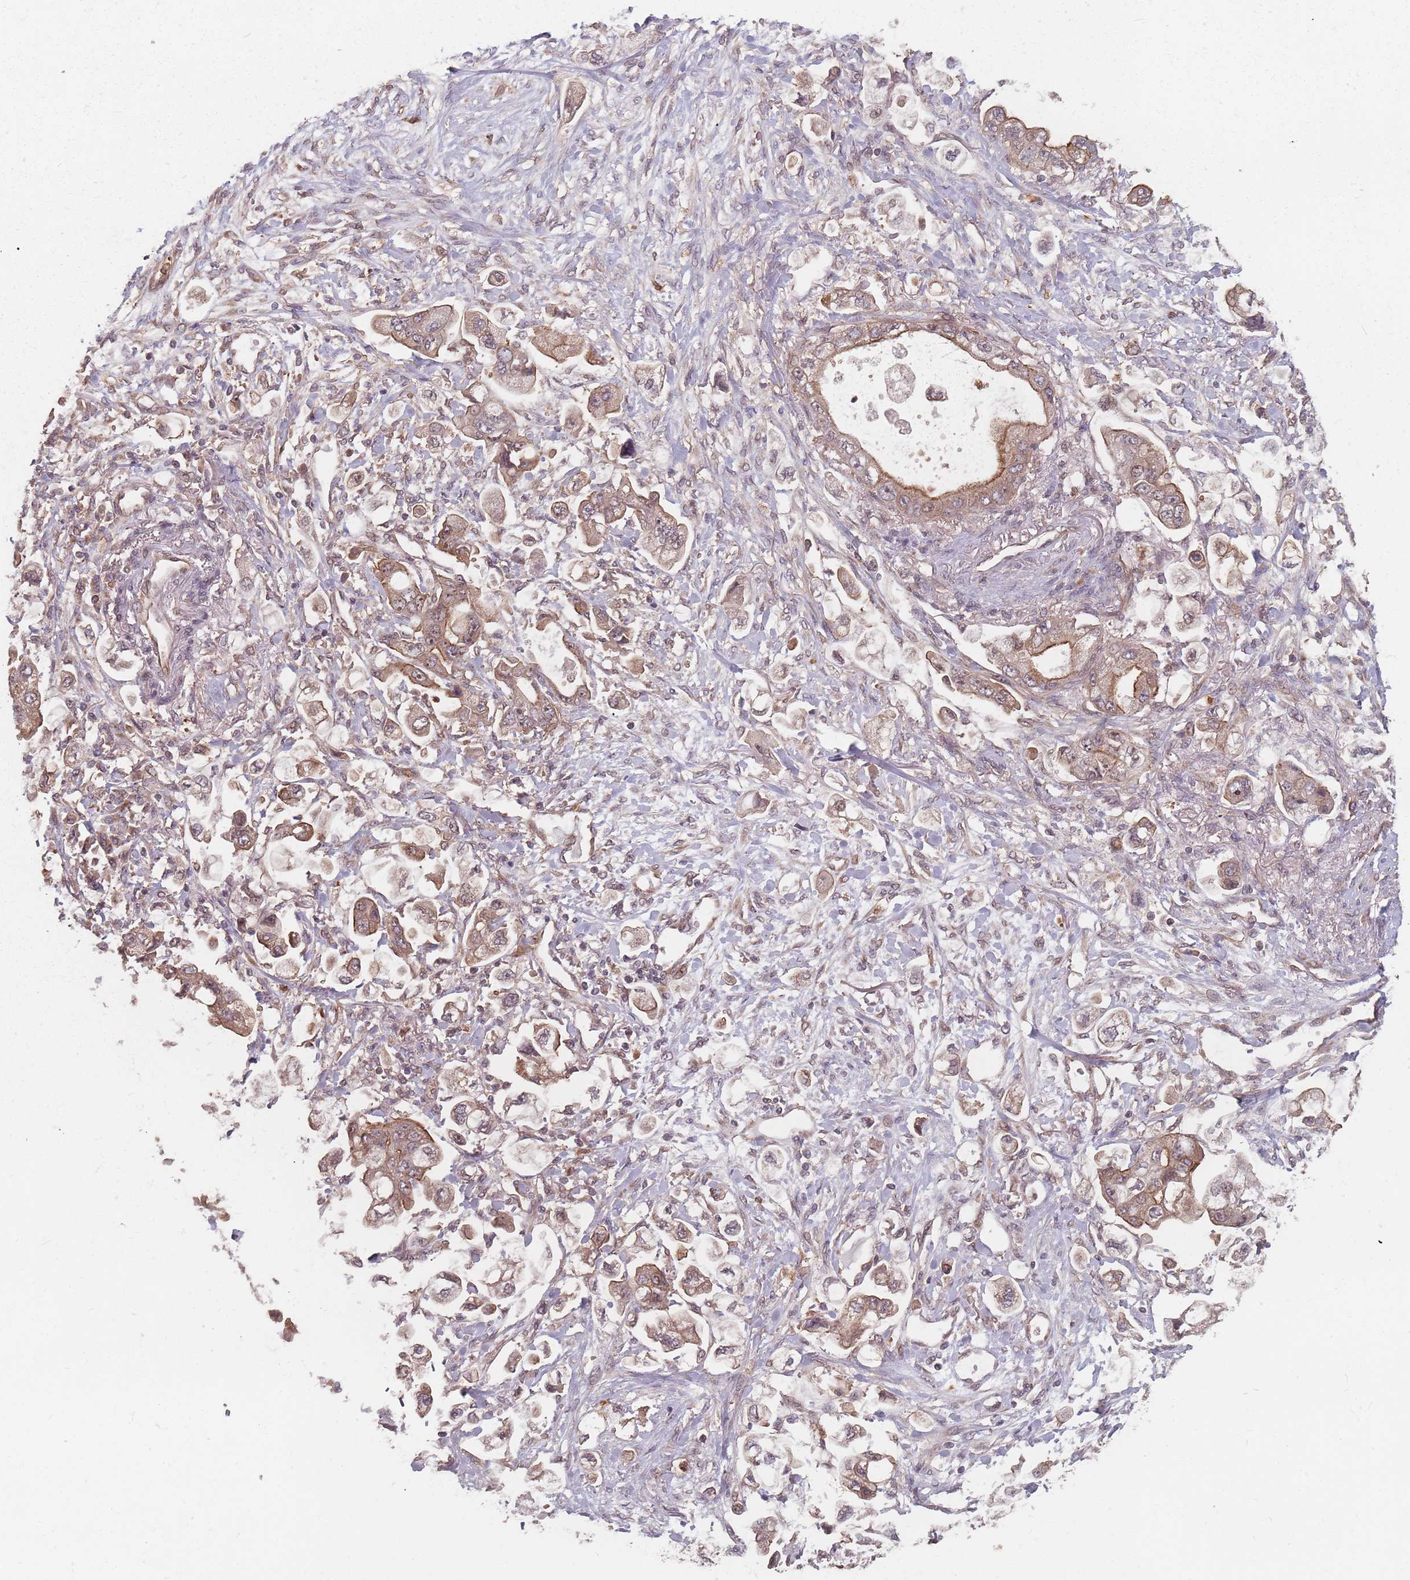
{"staining": {"intensity": "moderate", "quantity": ">75%", "location": "cytoplasmic/membranous"}, "tissue": "stomach cancer", "cell_type": "Tumor cells", "image_type": "cancer", "snomed": [{"axis": "morphology", "description": "Adenocarcinoma, NOS"}, {"axis": "topography", "description": "Stomach"}], "caption": "IHC micrograph of neoplastic tissue: stomach cancer (adenocarcinoma) stained using immunohistochemistry (IHC) shows medium levels of moderate protein expression localized specifically in the cytoplasmic/membranous of tumor cells, appearing as a cytoplasmic/membranous brown color.", "gene": "C3orf14", "patient": {"sex": "male", "age": 62}}